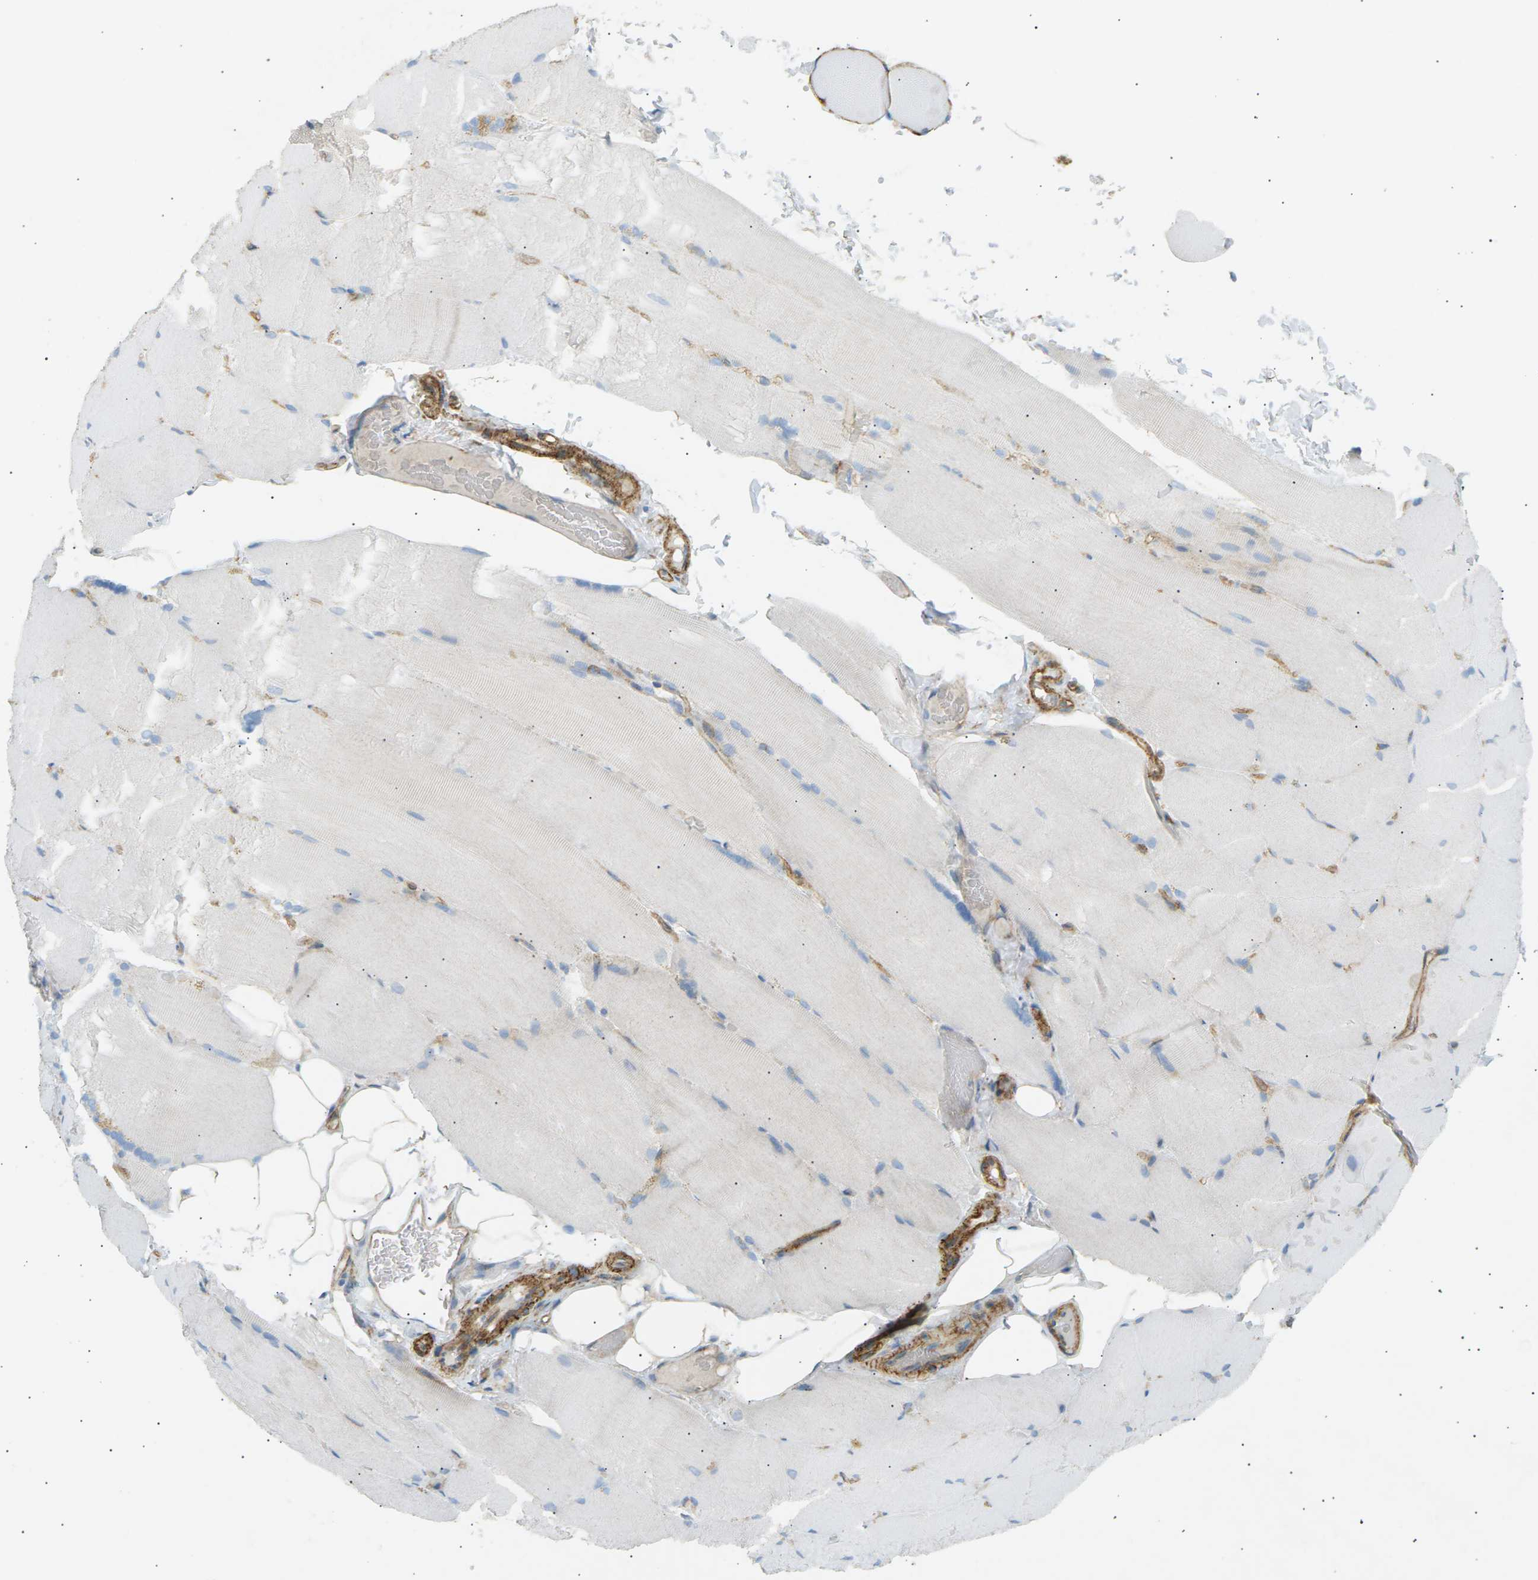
{"staining": {"intensity": "weak", "quantity": "<25%", "location": "cytoplasmic/membranous"}, "tissue": "skeletal muscle", "cell_type": "Myocytes", "image_type": "normal", "snomed": [{"axis": "morphology", "description": "Normal tissue, NOS"}, {"axis": "topography", "description": "Skin"}, {"axis": "topography", "description": "Skeletal muscle"}], "caption": "High magnification brightfield microscopy of unremarkable skeletal muscle stained with DAB (3,3'-diaminobenzidine) (brown) and counterstained with hematoxylin (blue): myocytes show no significant staining. The staining was performed using DAB (3,3'-diaminobenzidine) to visualize the protein expression in brown, while the nuclei were stained in blue with hematoxylin (Magnification: 20x).", "gene": "ATP2B4", "patient": {"sex": "male", "age": 83}}